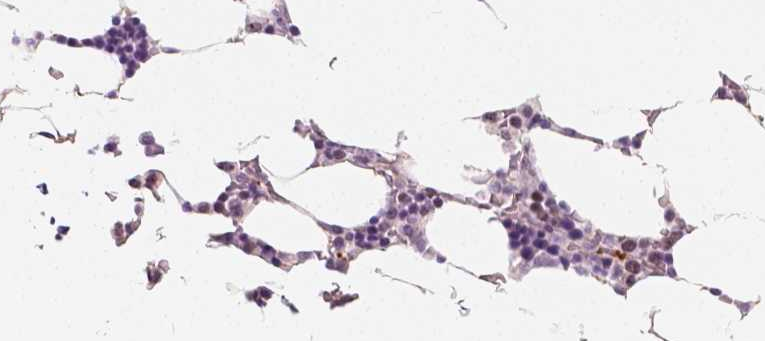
{"staining": {"intensity": "weak", "quantity": "<25%", "location": "nuclear"}, "tissue": "bone marrow", "cell_type": "Hematopoietic cells", "image_type": "normal", "snomed": [{"axis": "morphology", "description": "Normal tissue, NOS"}, {"axis": "topography", "description": "Bone marrow"}], "caption": "Immunohistochemical staining of benign bone marrow demonstrates no significant staining in hematopoietic cells.", "gene": "NOLC1", "patient": {"sex": "female", "age": 52}}